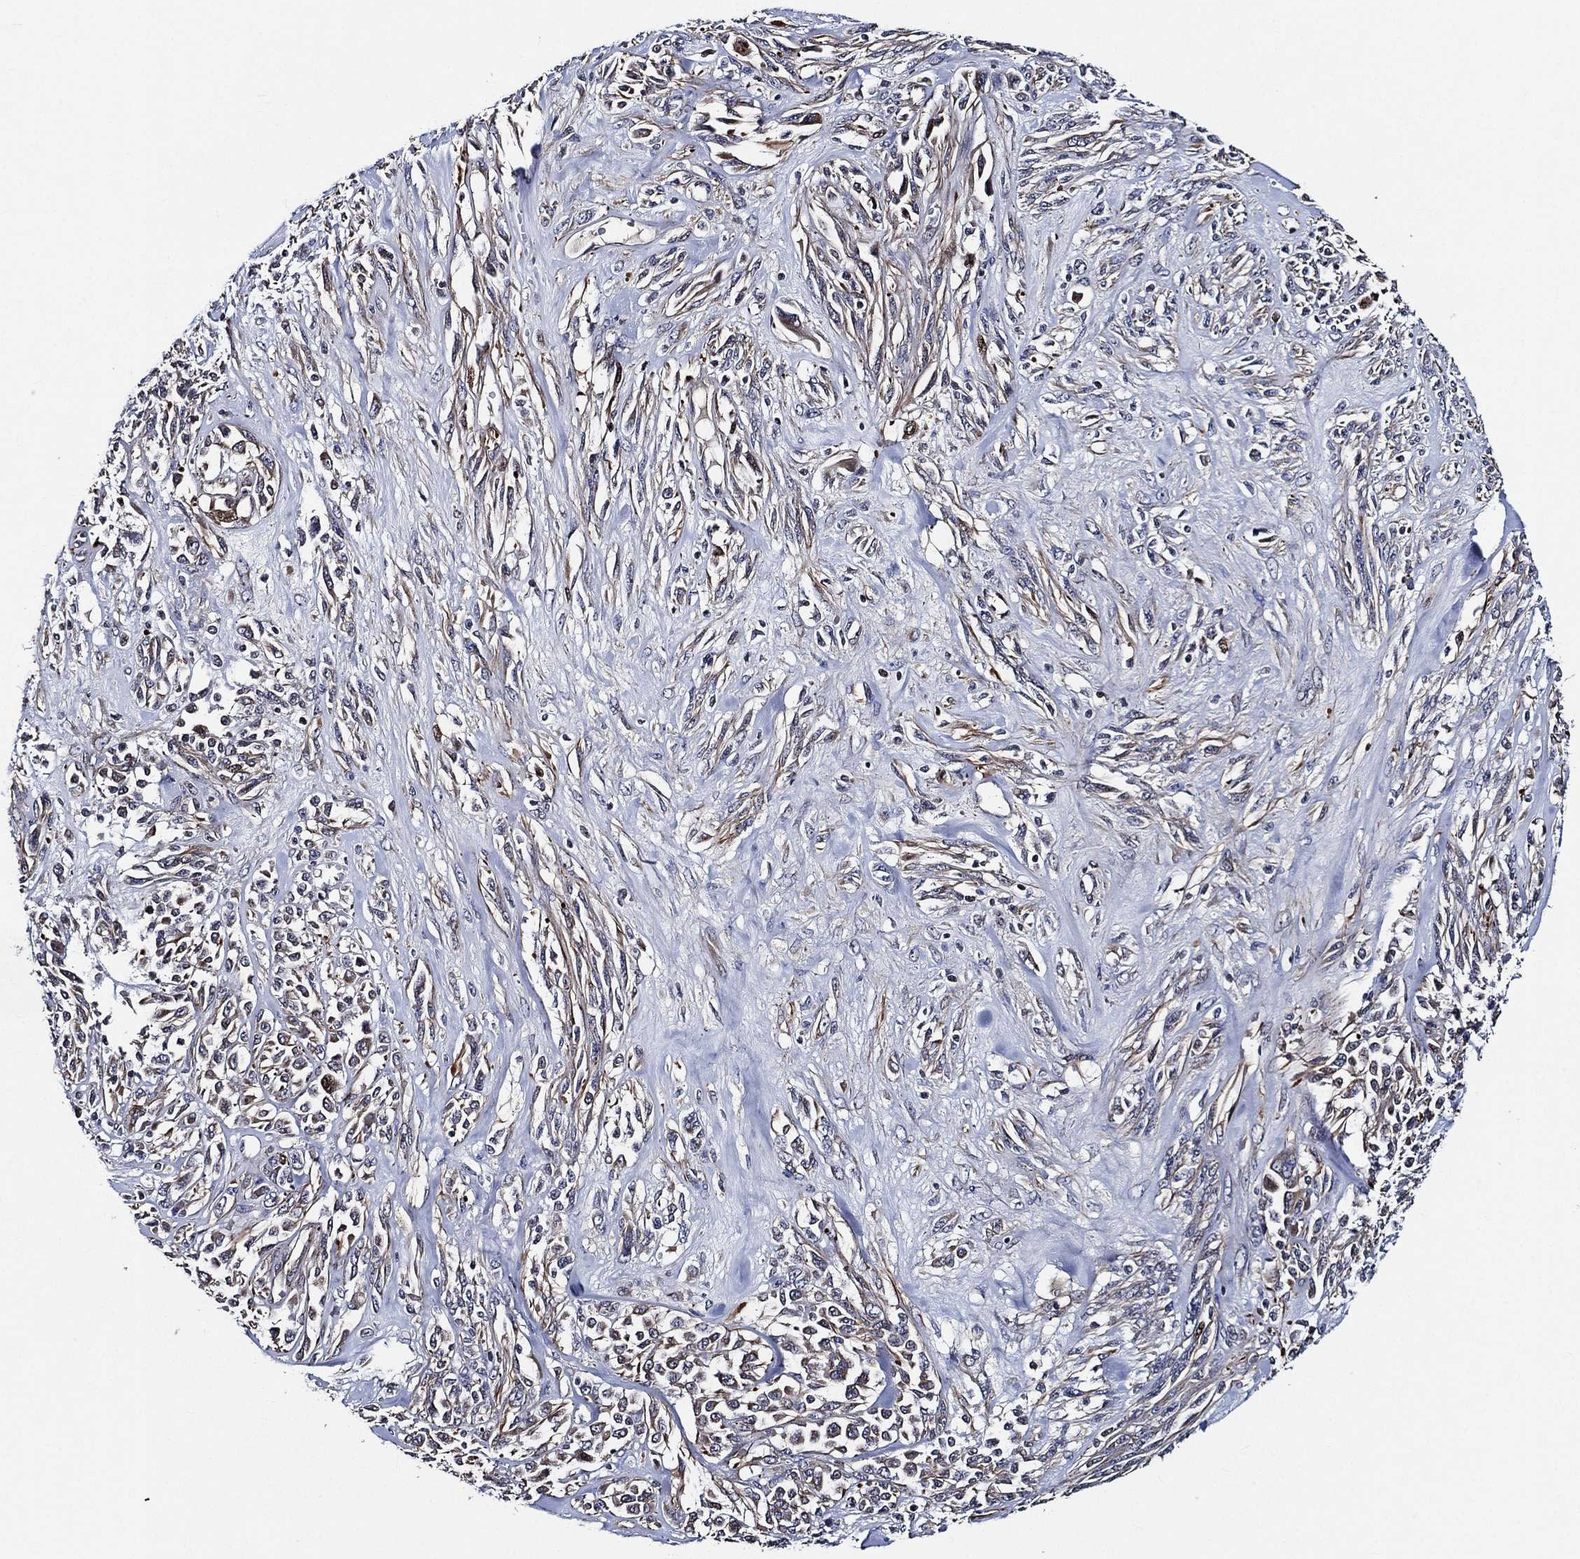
{"staining": {"intensity": "negative", "quantity": "none", "location": "none"}, "tissue": "melanoma", "cell_type": "Tumor cells", "image_type": "cancer", "snomed": [{"axis": "morphology", "description": "Malignant melanoma, NOS"}, {"axis": "topography", "description": "Skin"}], "caption": "A high-resolution photomicrograph shows IHC staining of melanoma, which shows no significant staining in tumor cells.", "gene": "KIF20B", "patient": {"sex": "female", "age": 91}}